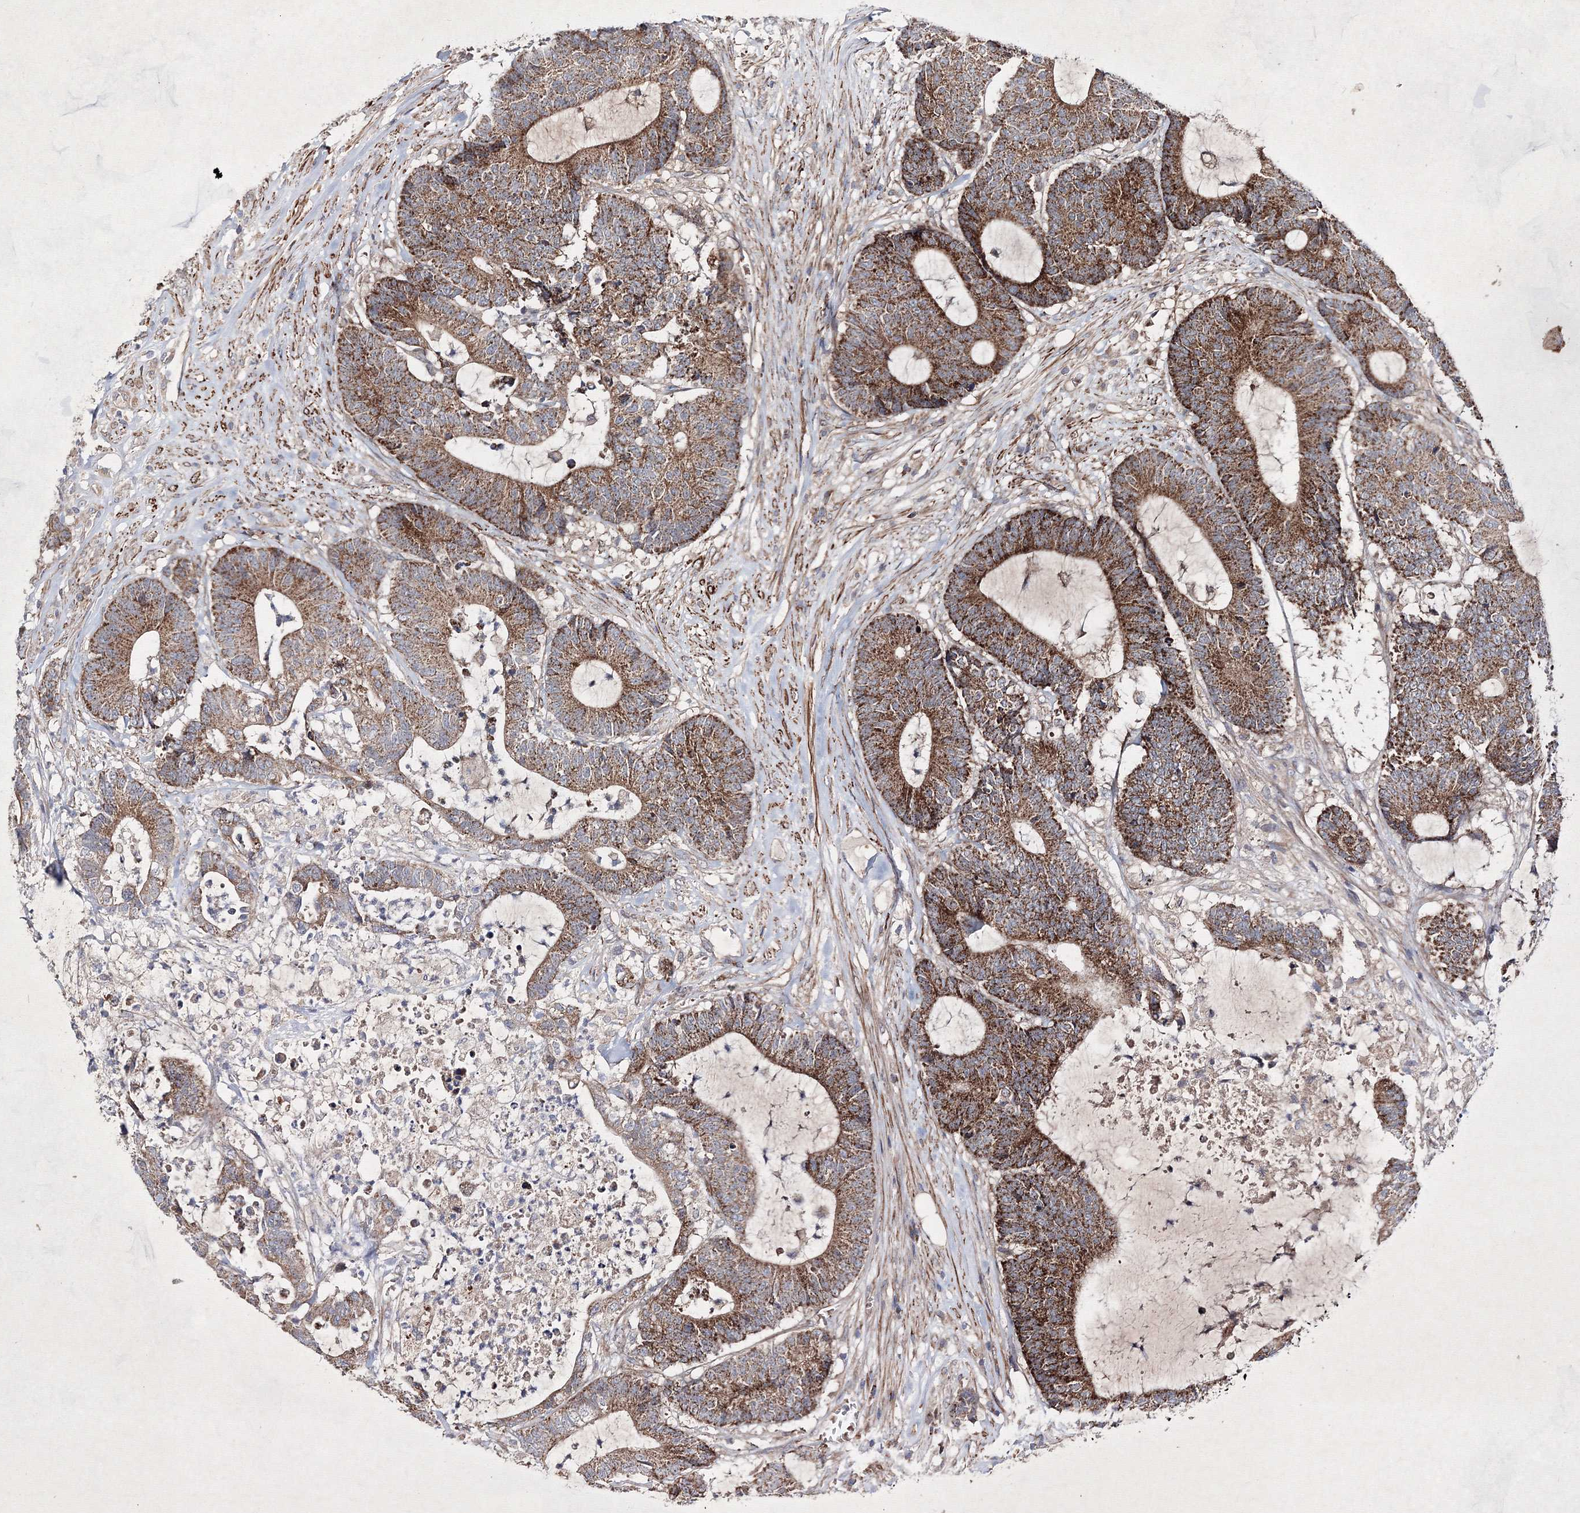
{"staining": {"intensity": "strong", "quantity": ">75%", "location": "cytoplasmic/membranous"}, "tissue": "colorectal cancer", "cell_type": "Tumor cells", "image_type": "cancer", "snomed": [{"axis": "morphology", "description": "Adenocarcinoma, NOS"}, {"axis": "topography", "description": "Colon"}], "caption": "This photomicrograph shows immunohistochemistry staining of human colorectal adenocarcinoma, with high strong cytoplasmic/membranous expression in about >75% of tumor cells.", "gene": "GFM1", "patient": {"sex": "female", "age": 84}}